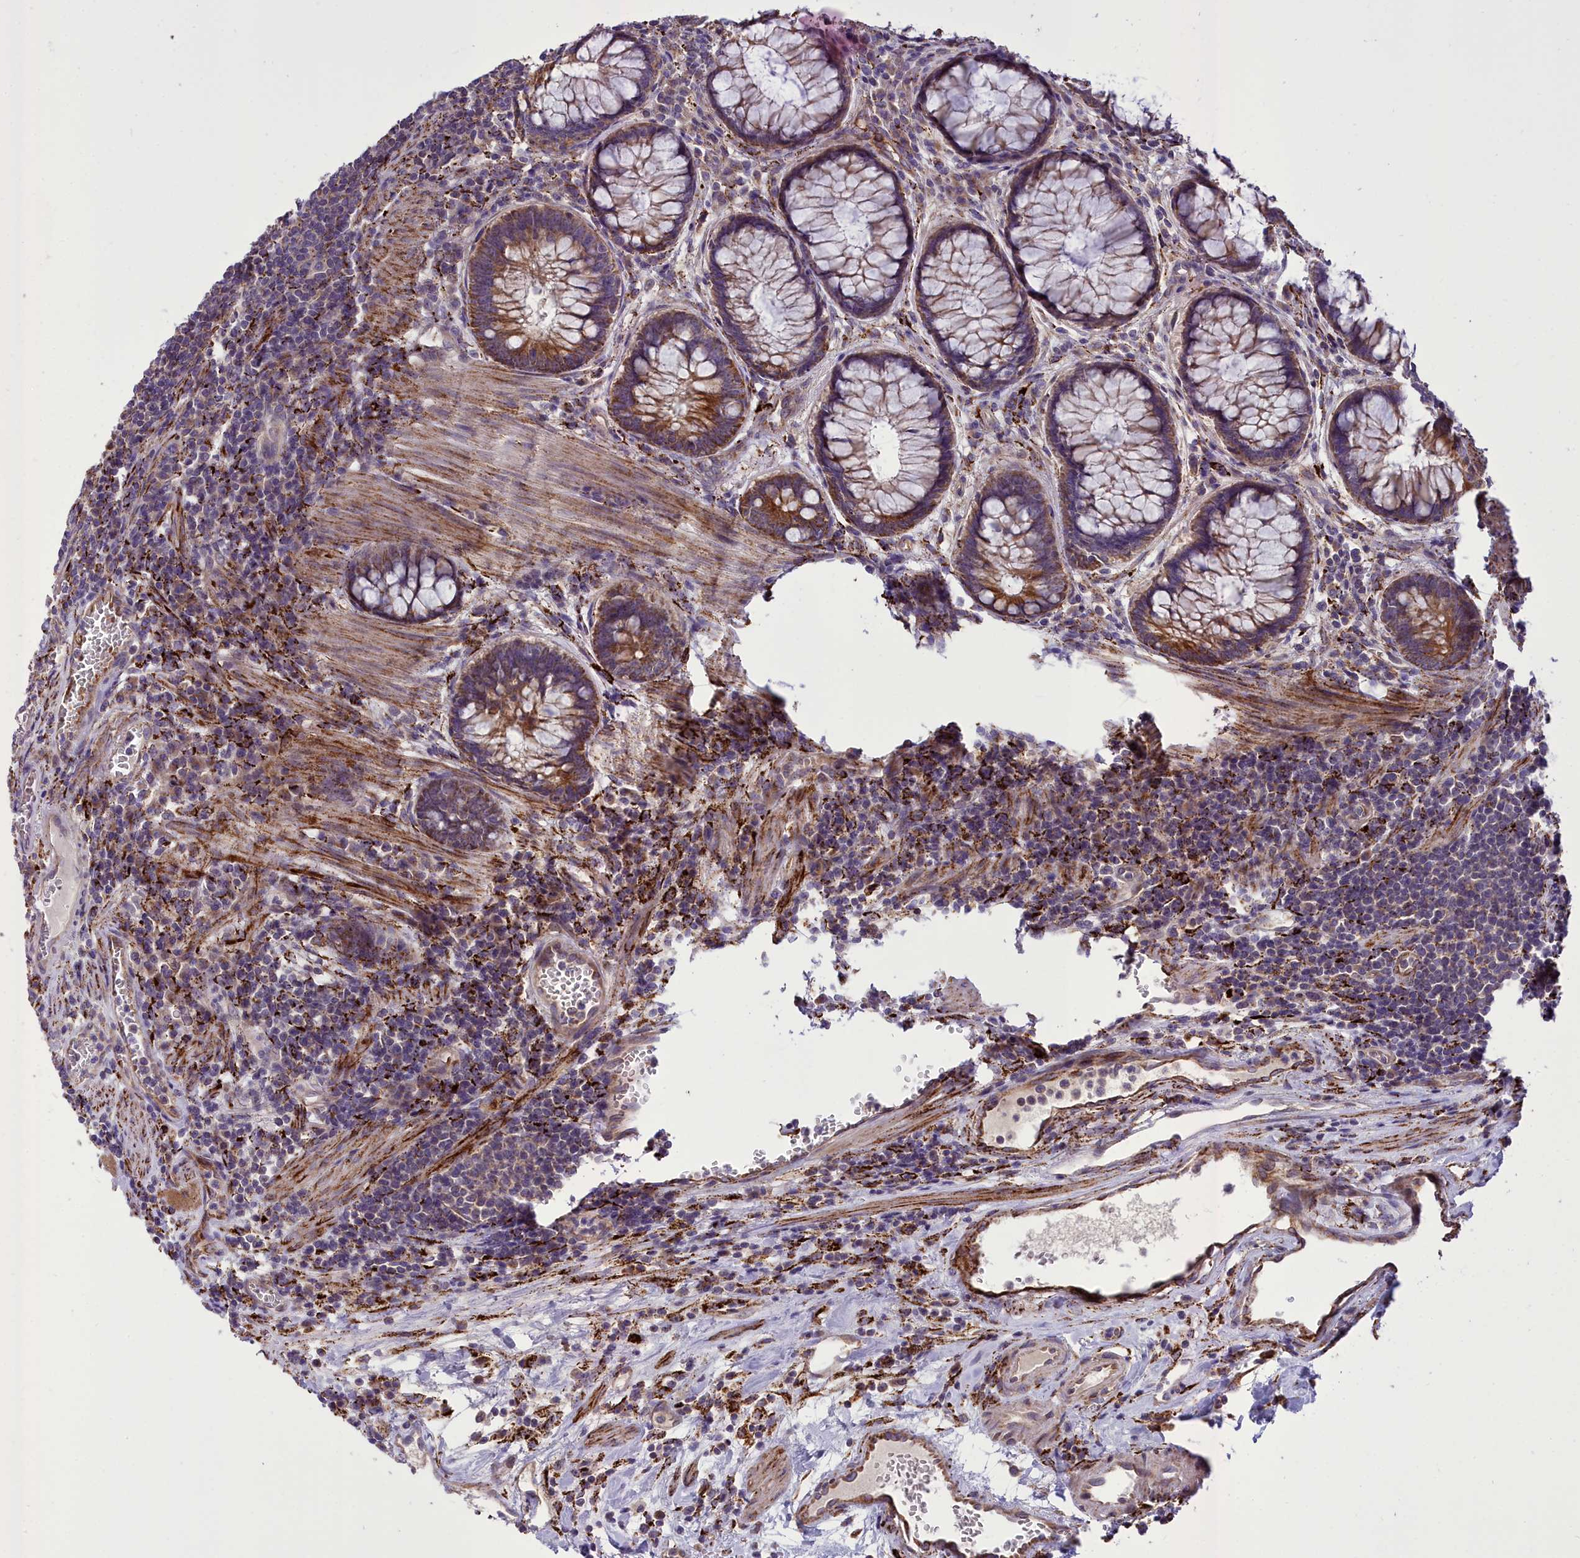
{"staining": {"intensity": "moderate", "quantity": ">75%", "location": "cytoplasmic/membranous"}, "tissue": "colorectal cancer", "cell_type": "Tumor cells", "image_type": "cancer", "snomed": [{"axis": "morphology", "description": "Adenocarcinoma, NOS"}, {"axis": "topography", "description": "Rectum"}], "caption": "Immunohistochemical staining of human colorectal adenocarcinoma shows medium levels of moderate cytoplasmic/membranous protein expression in about >75% of tumor cells.", "gene": "TBC1D24", "patient": {"sex": "male", "age": 69}}